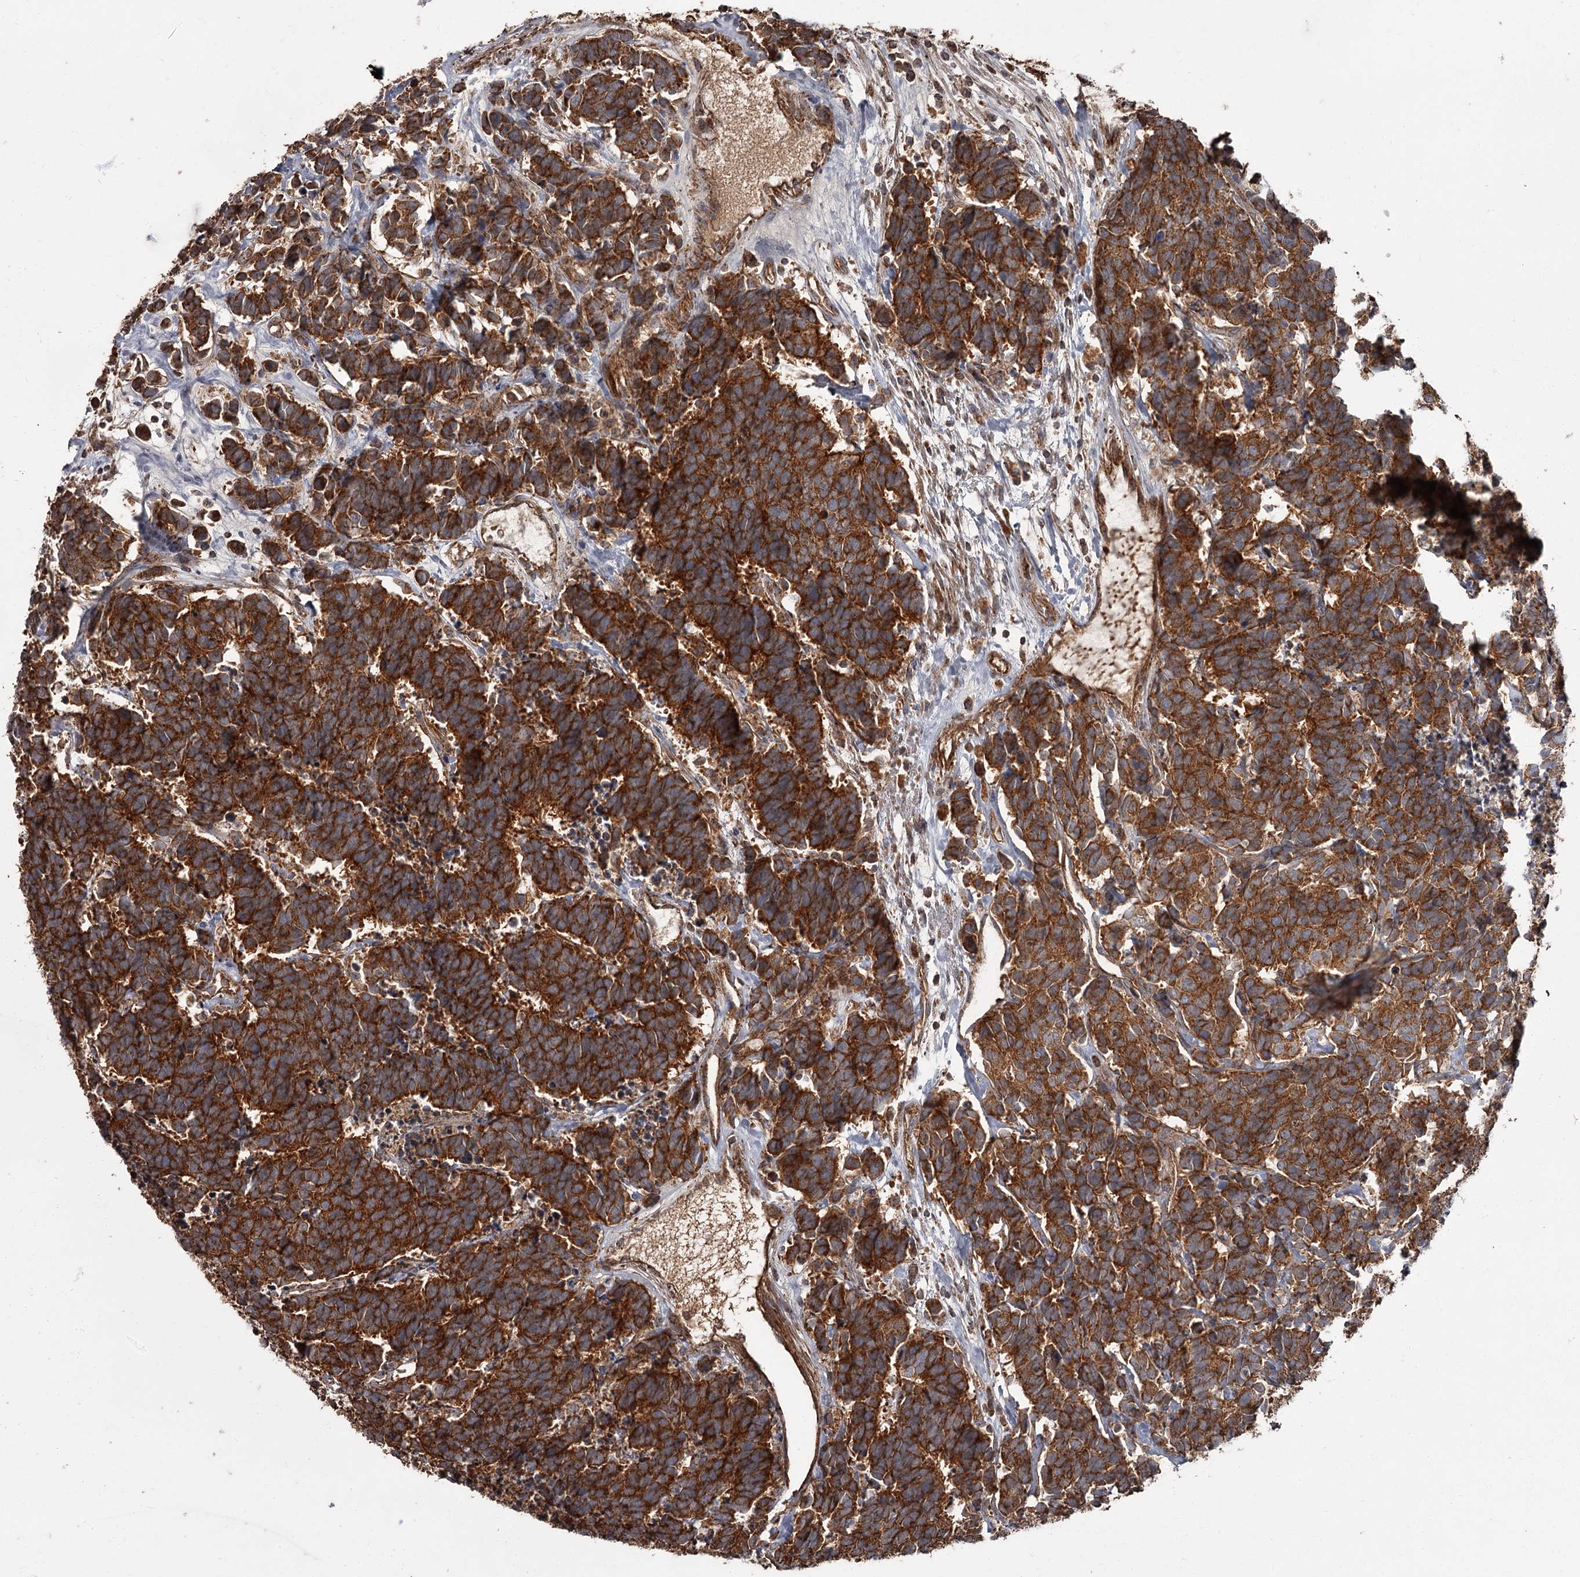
{"staining": {"intensity": "strong", "quantity": ">75%", "location": "cytoplasmic/membranous"}, "tissue": "carcinoid", "cell_type": "Tumor cells", "image_type": "cancer", "snomed": [{"axis": "morphology", "description": "Carcinoma, NOS"}, {"axis": "morphology", "description": "Carcinoid, malignant, NOS"}, {"axis": "topography", "description": "Urinary bladder"}], "caption": "Immunohistochemistry (IHC) of human carcinoid exhibits high levels of strong cytoplasmic/membranous staining in about >75% of tumor cells. Immunohistochemistry (IHC) stains the protein of interest in brown and the nuclei are stained blue.", "gene": "THAP9", "patient": {"sex": "male", "age": 57}}